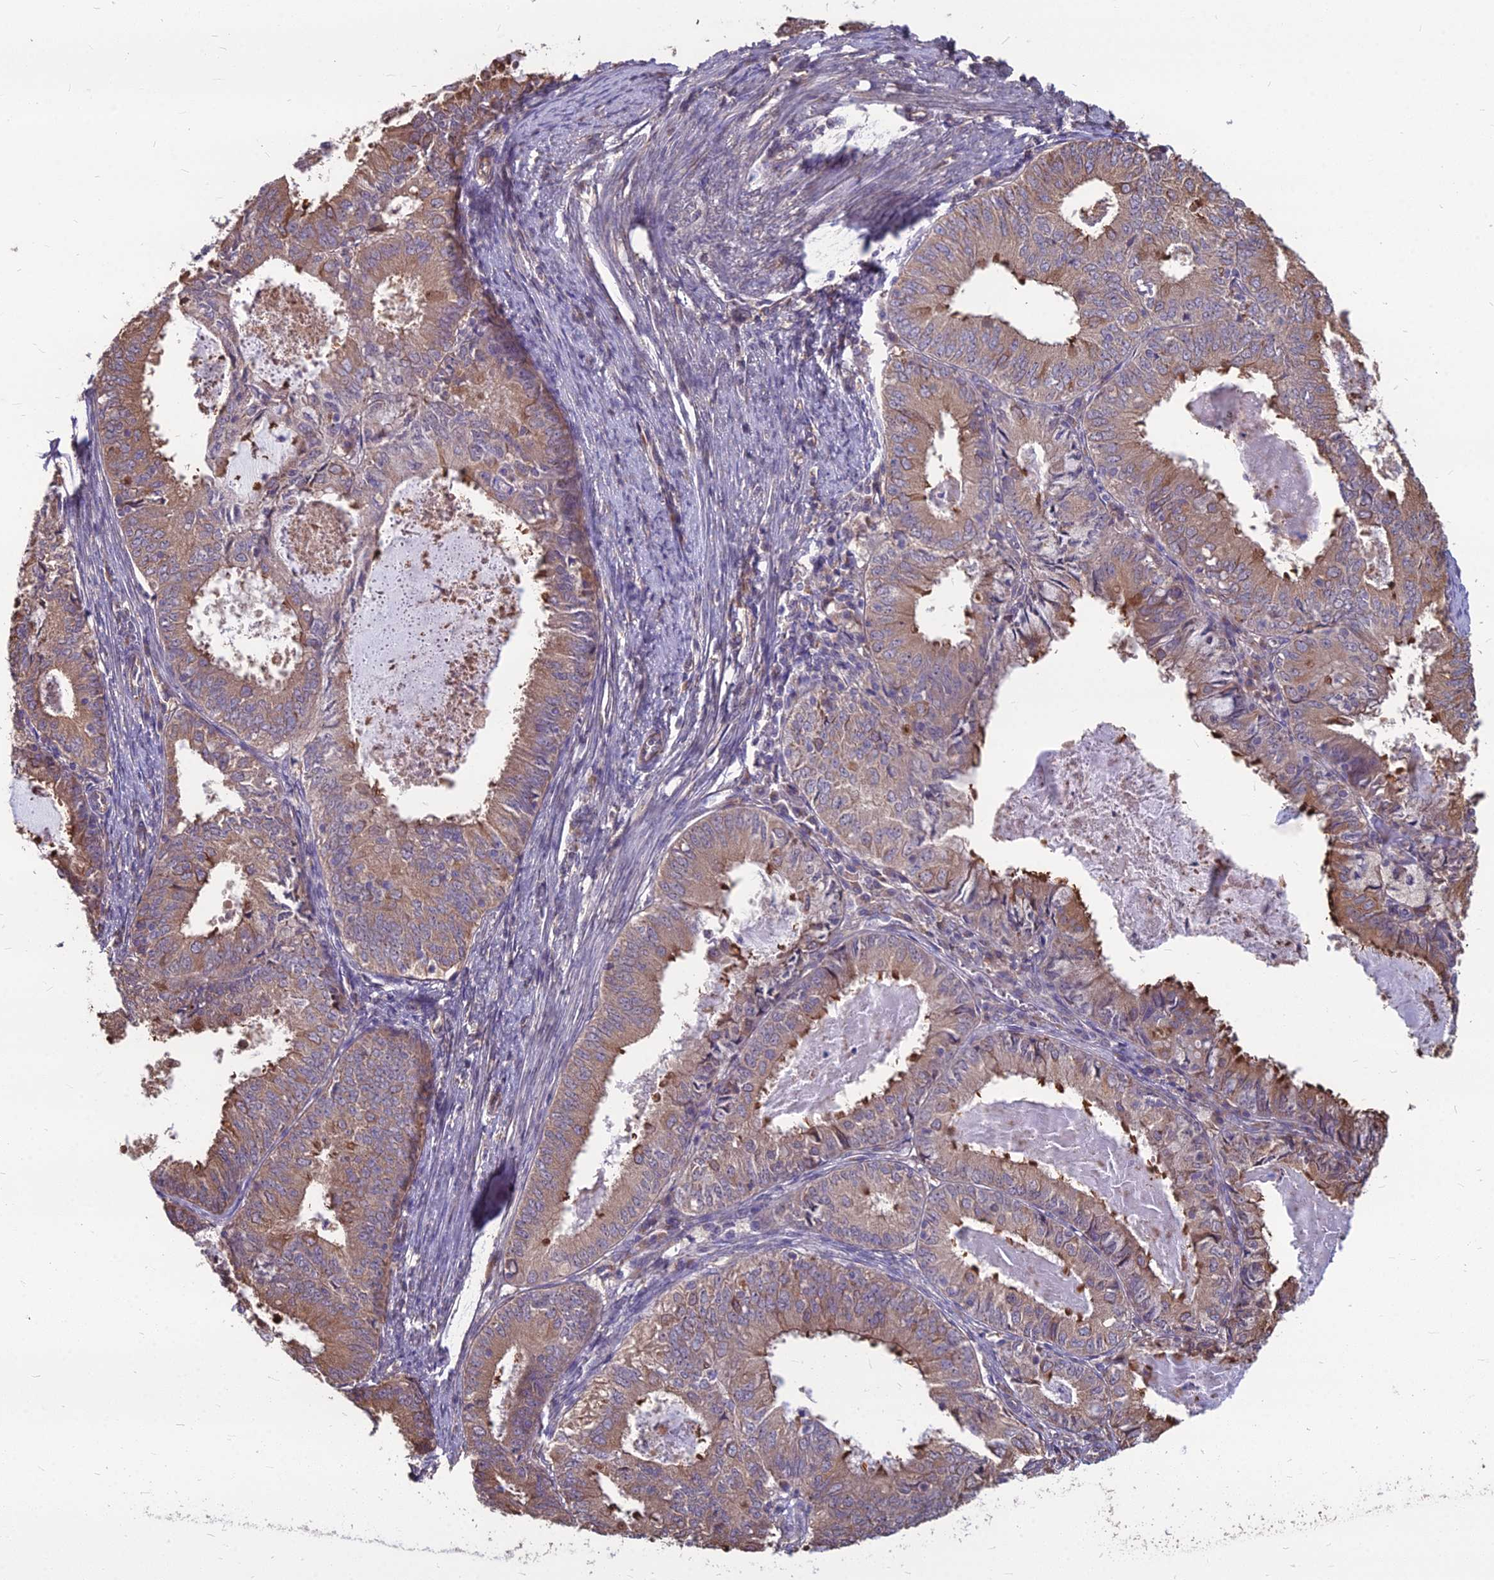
{"staining": {"intensity": "moderate", "quantity": "25%-75%", "location": "cytoplasmic/membranous"}, "tissue": "endometrial cancer", "cell_type": "Tumor cells", "image_type": "cancer", "snomed": [{"axis": "morphology", "description": "Adenocarcinoma, NOS"}, {"axis": "topography", "description": "Endometrium"}], "caption": "A medium amount of moderate cytoplasmic/membranous positivity is appreciated in about 25%-75% of tumor cells in endometrial cancer (adenocarcinoma) tissue. The staining was performed using DAB (3,3'-diaminobenzidine) to visualize the protein expression in brown, while the nuclei were stained in blue with hematoxylin (Magnification: 20x).", "gene": "LSM6", "patient": {"sex": "female", "age": 57}}